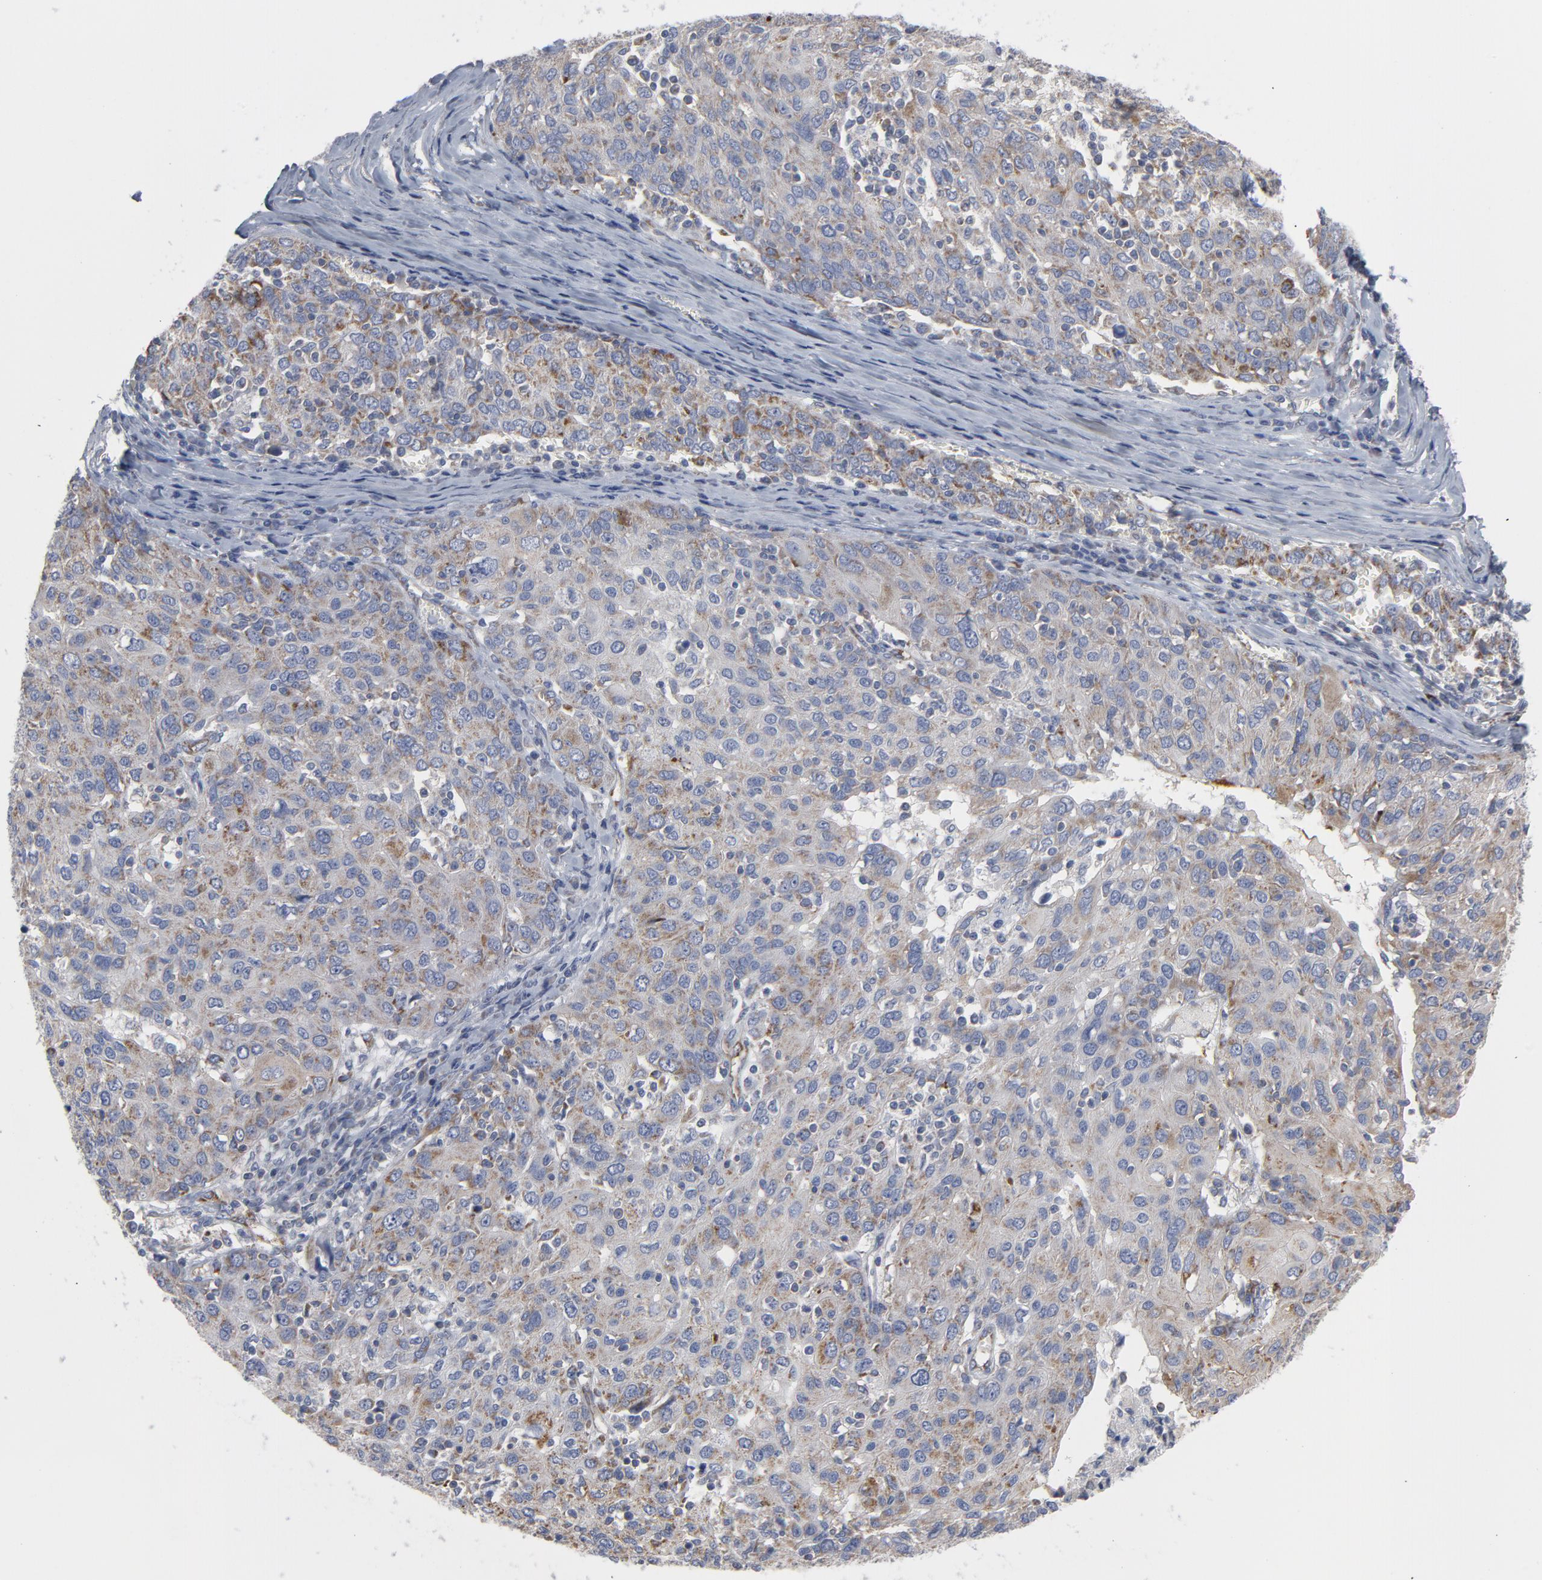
{"staining": {"intensity": "weak", "quantity": ">75%", "location": "cytoplasmic/membranous"}, "tissue": "ovarian cancer", "cell_type": "Tumor cells", "image_type": "cancer", "snomed": [{"axis": "morphology", "description": "Carcinoma, endometroid"}, {"axis": "topography", "description": "Ovary"}], "caption": "Human ovarian cancer (endometroid carcinoma) stained for a protein (brown) displays weak cytoplasmic/membranous positive positivity in about >75% of tumor cells.", "gene": "OXA1L", "patient": {"sex": "female", "age": 50}}